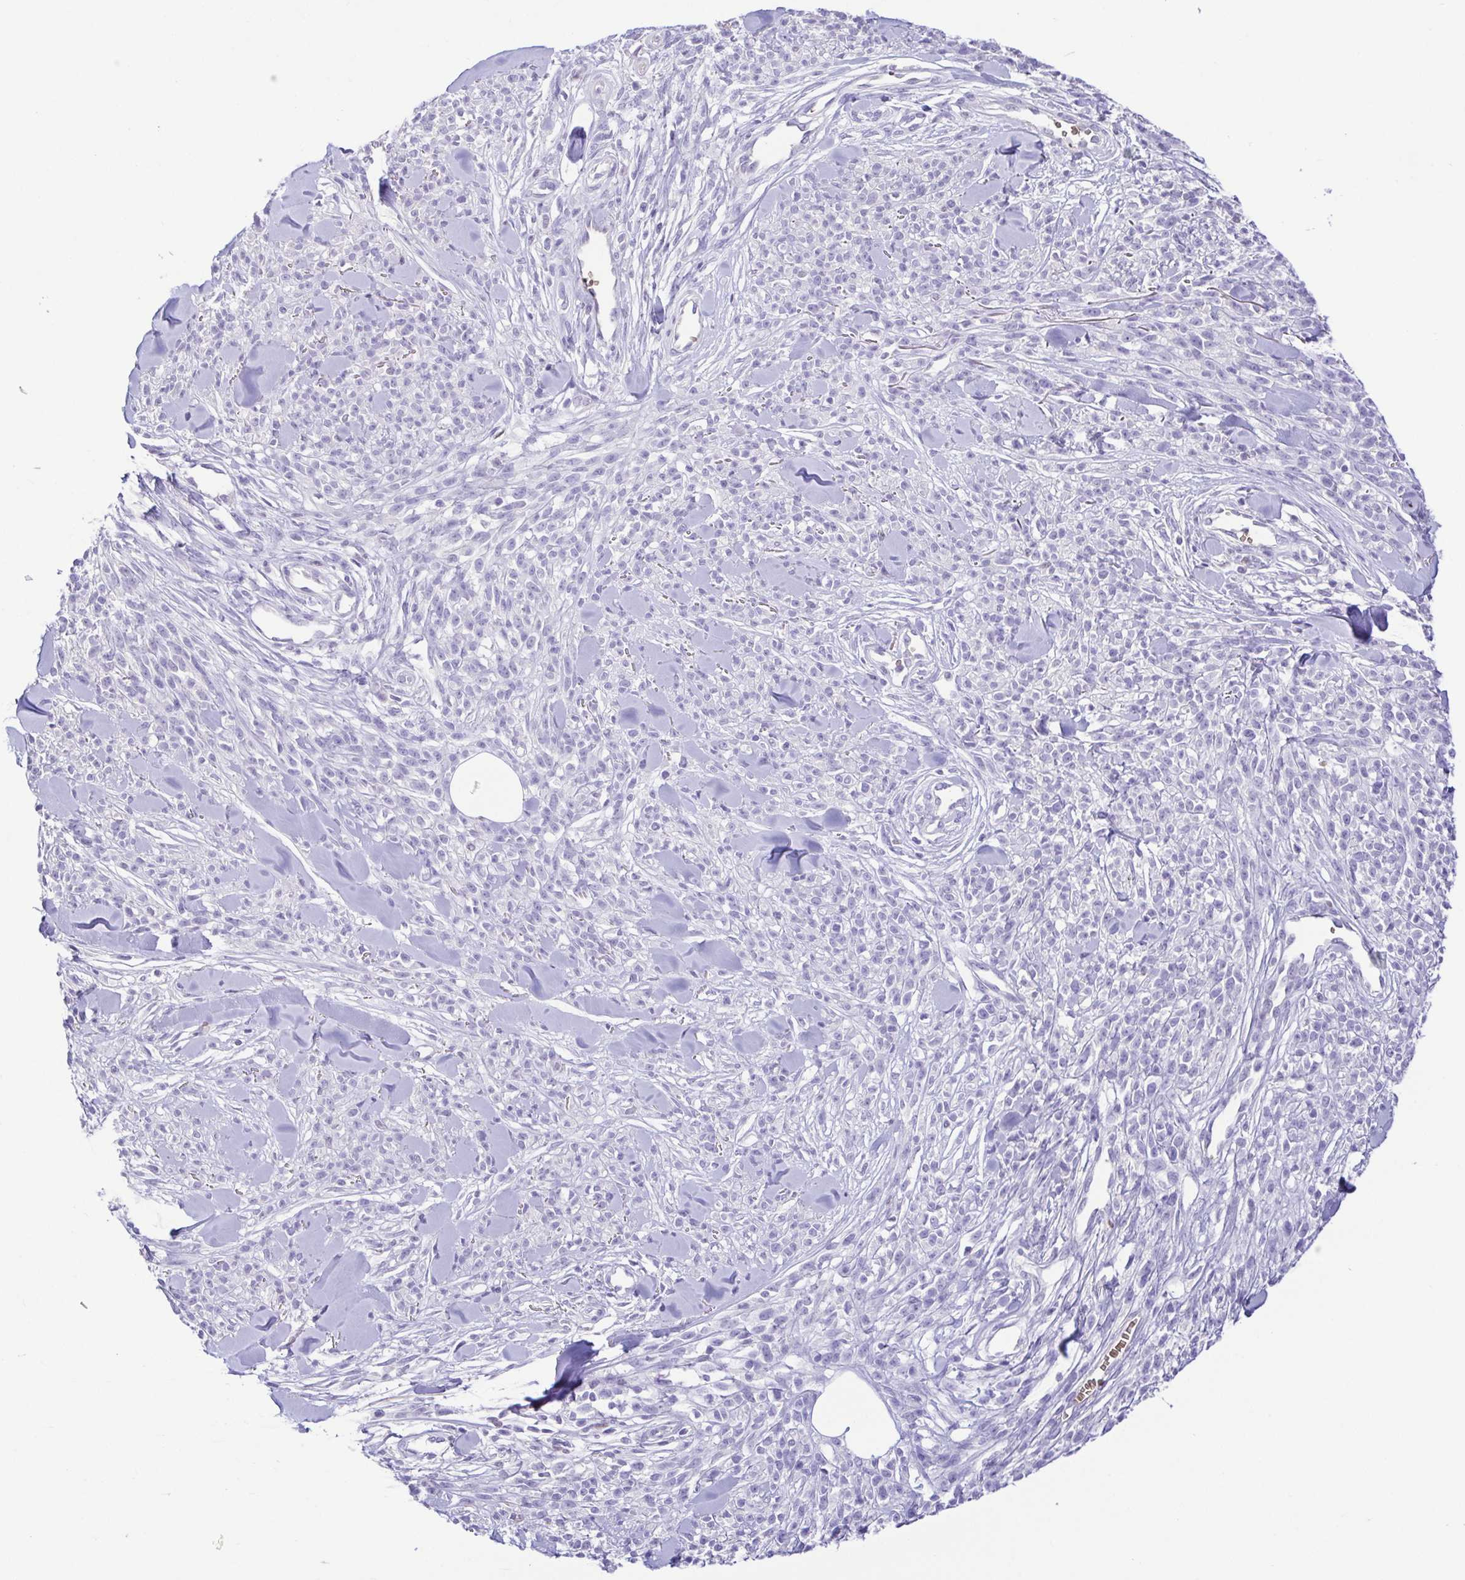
{"staining": {"intensity": "negative", "quantity": "none", "location": "none"}, "tissue": "melanoma", "cell_type": "Tumor cells", "image_type": "cancer", "snomed": [{"axis": "morphology", "description": "Malignant melanoma, NOS"}, {"axis": "topography", "description": "Skin"}, {"axis": "topography", "description": "Skin of trunk"}], "caption": "The image reveals no staining of tumor cells in malignant melanoma. (Brightfield microscopy of DAB immunohistochemistry at high magnification).", "gene": "EPB42", "patient": {"sex": "male", "age": 74}}